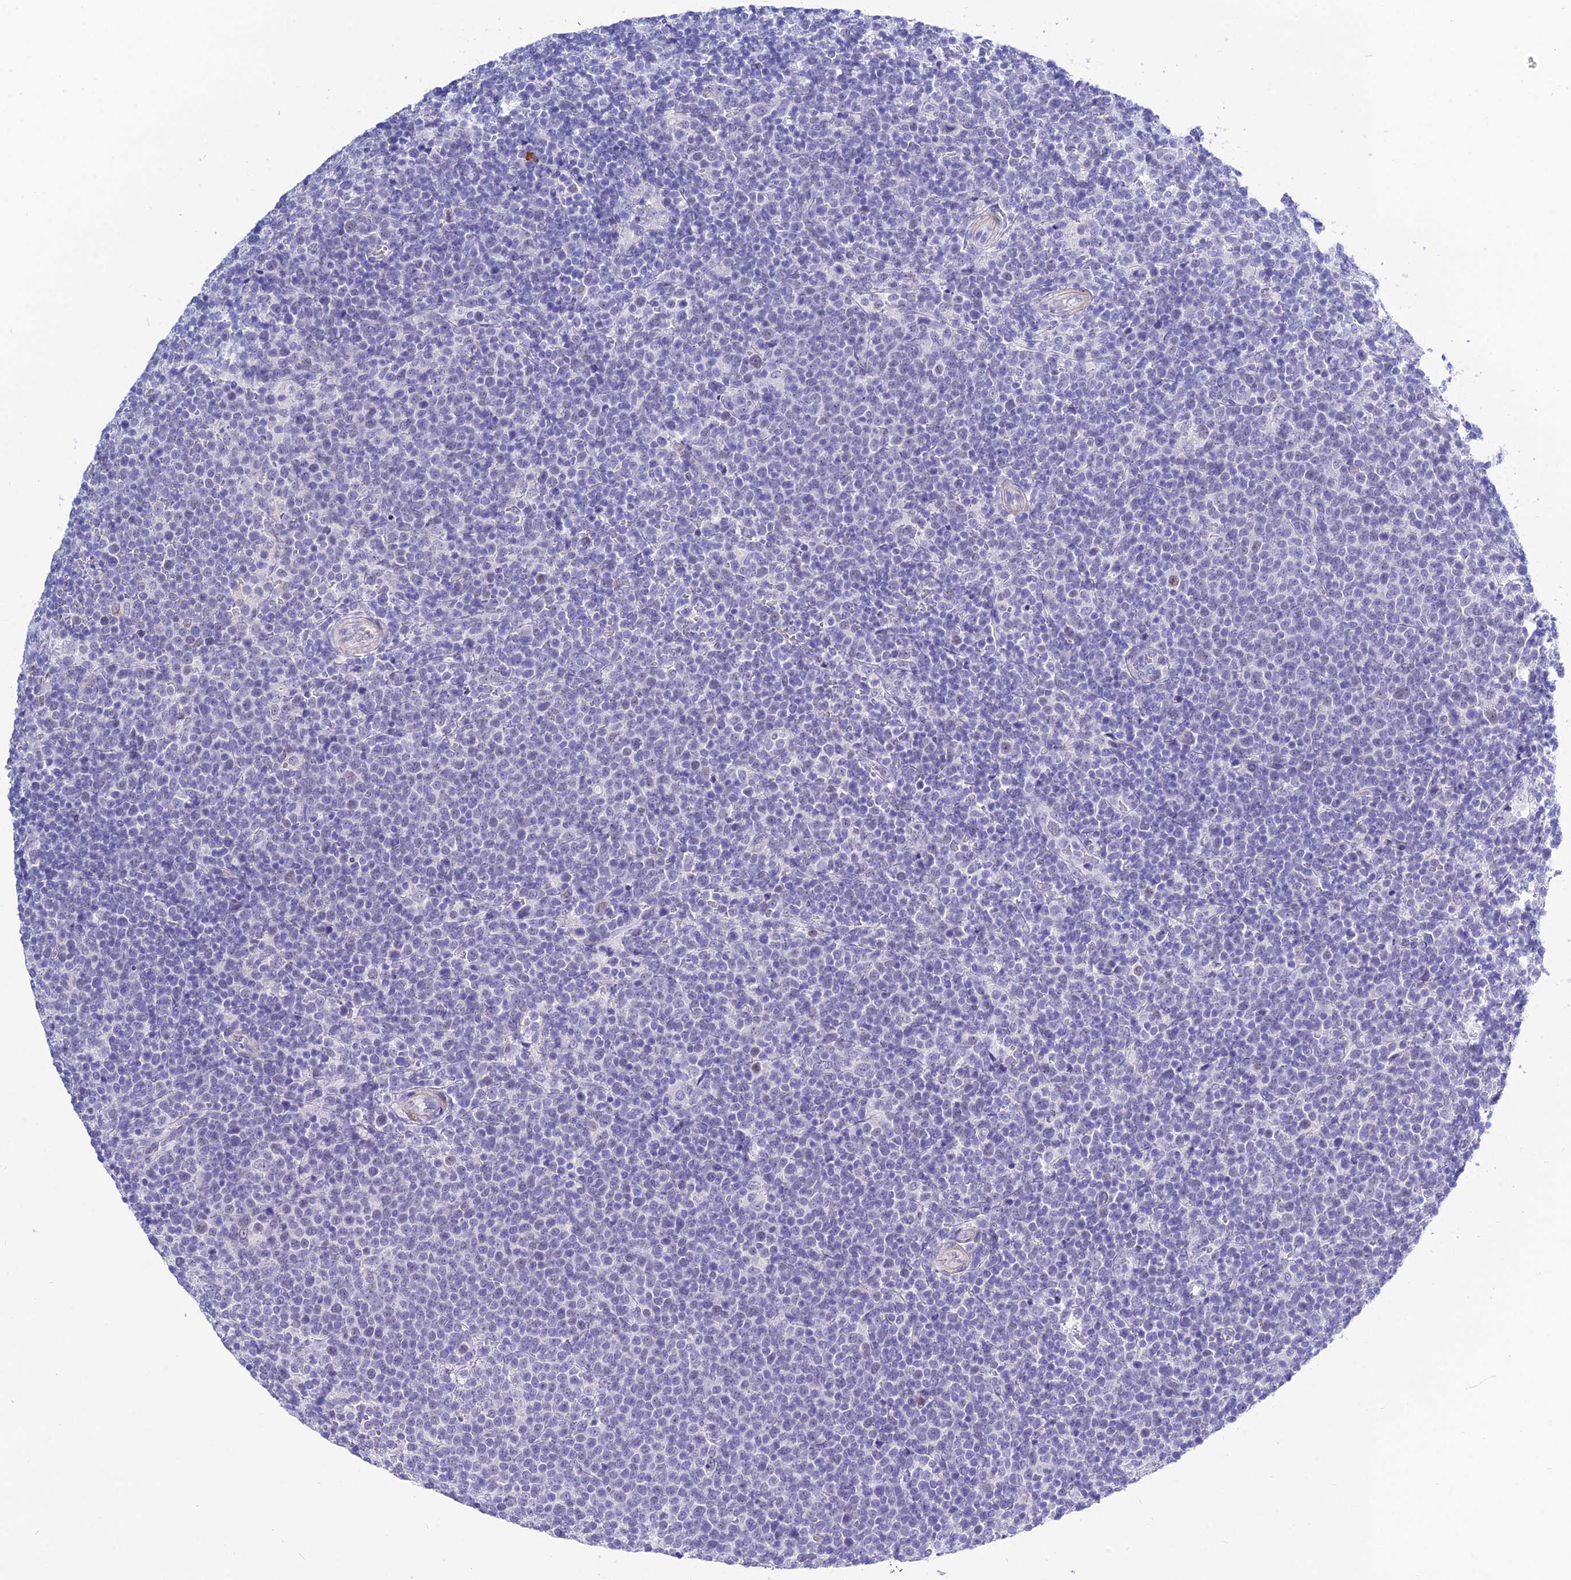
{"staining": {"intensity": "negative", "quantity": "none", "location": "none"}, "tissue": "lymphoma", "cell_type": "Tumor cells", "image_type": "cancer", "snomed": [{"axis": "morphology", "description": "Malignant lymphoma, non-Hodgkin's type, High grade"}, {"axis": "topography", "description": "Lymph node"}], "caption": "High power microscopy image of an IHC photomicrograph of lymphoma, revealing no significant expression in tumor cells.", "gene": "DEFB107A", "patient": {"sex": "male", "age": 61}}